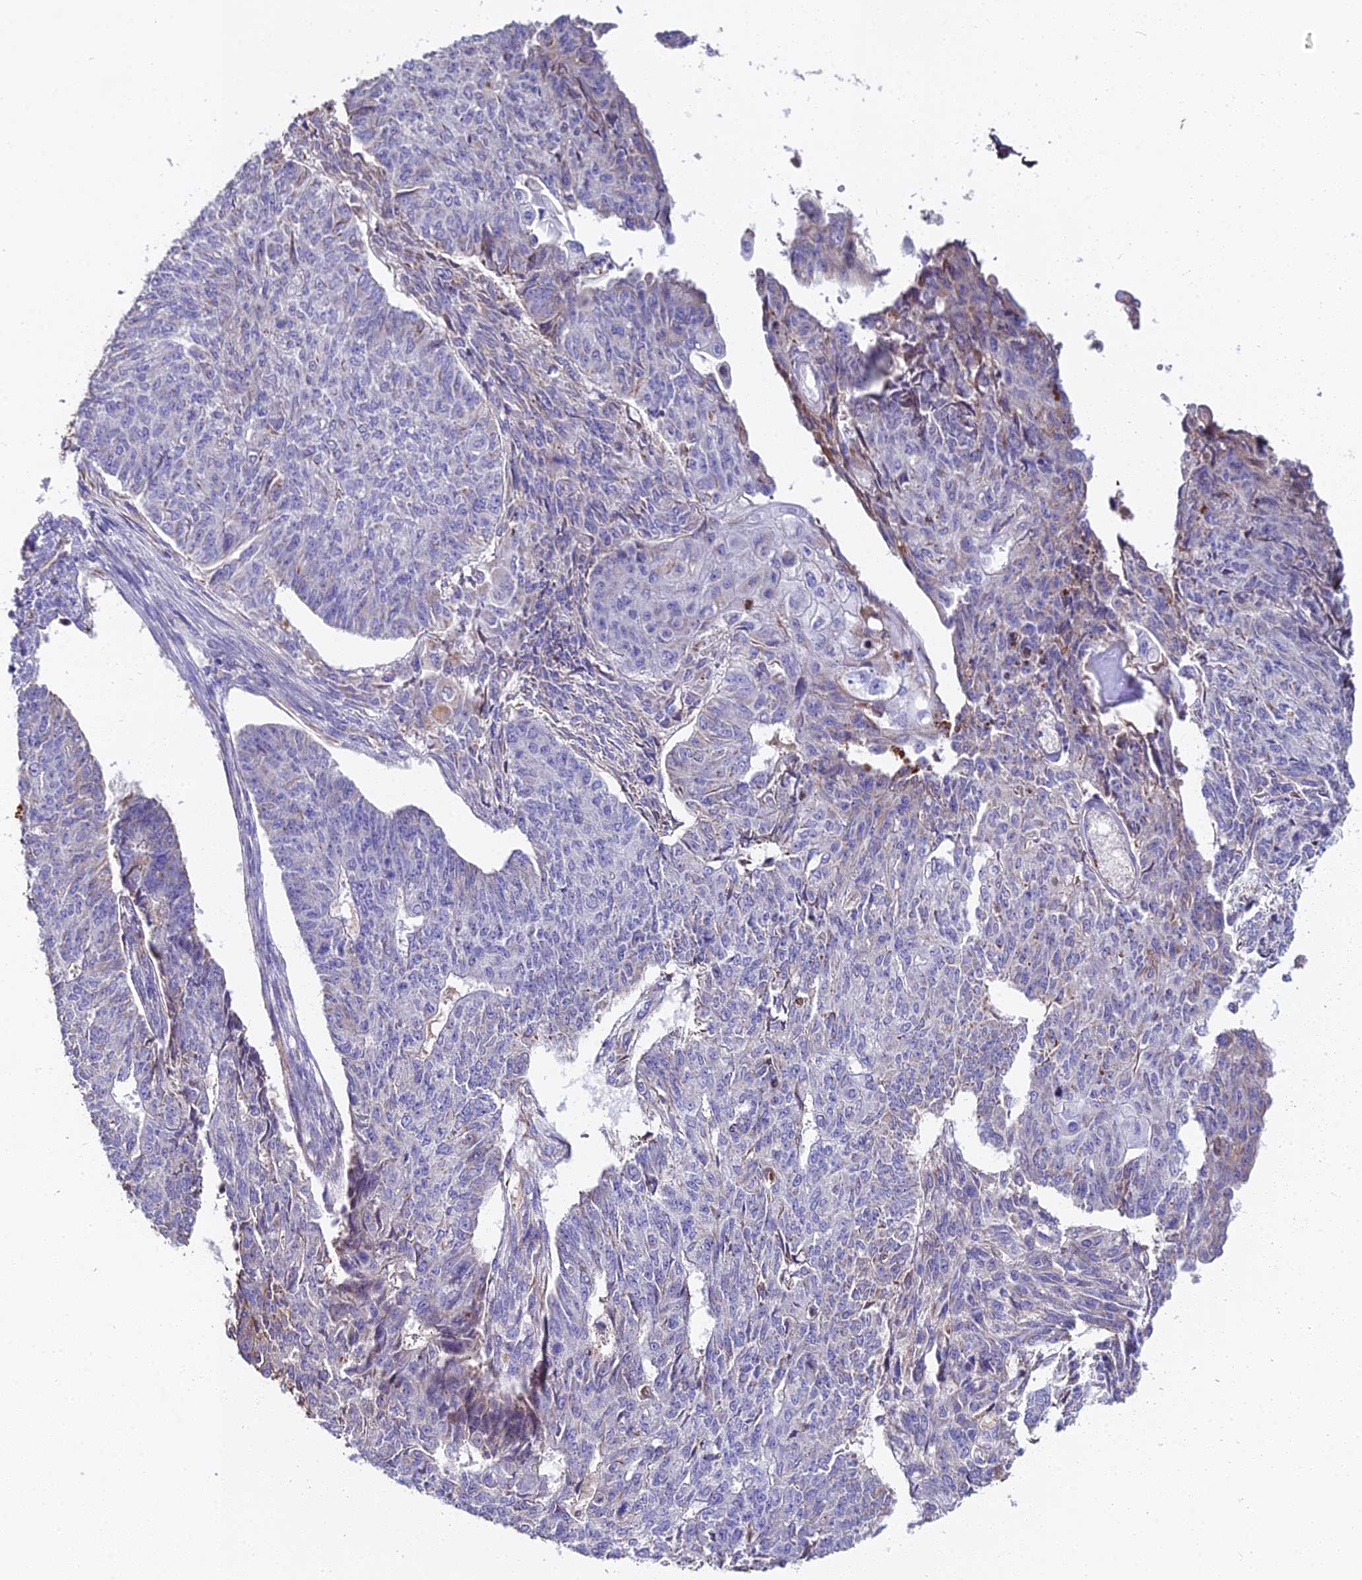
{"staining": {"intensity": "negative", "quantity": "none", "location": "none"}, "tissue": "endometrial cancer", "cell_type": "Tumor cells", "image_type": "cancer", "snomed": [{"axis": "morphology", "description": "Adenocarcinoma, NOS"}, {"axis": "topography", "description": "Endometrium"}], "caption": "Immunohistochemistry histopathology image of human adenocarcinoma (endometrial) stained for a protein (brown), which shows no expression in tumor cells.", "gene": "BEX4", "patient": {"sex": "female", "age": 32}}